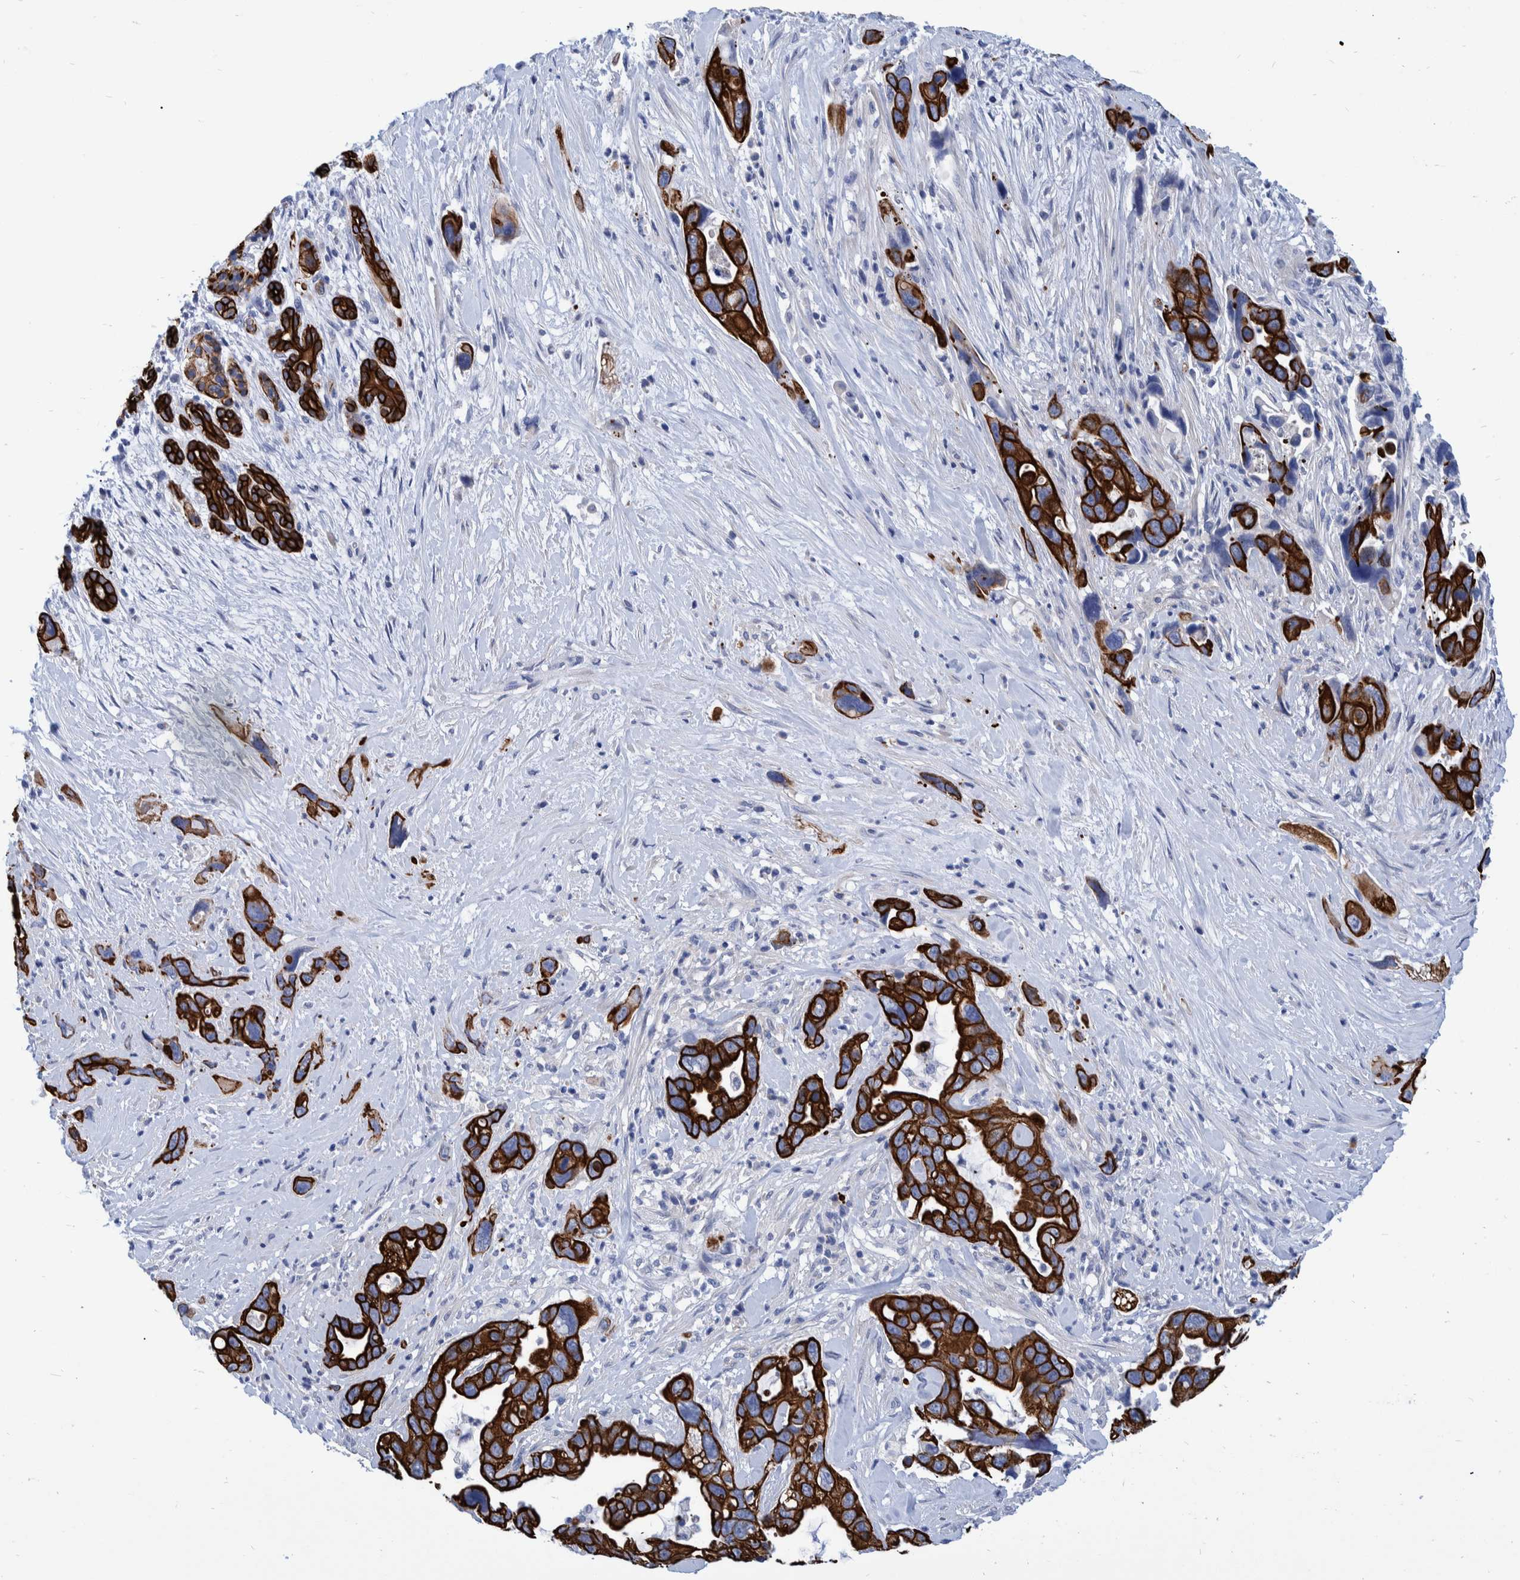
{"staining": {"intensity": "strong", "quantity": ">75%", "location": "cytoplasmic/membranous"}, "tissue": "pancreatic cancer", "cell_type": "Tumor cells", "image_type": "cancer", "snomed": [{"axis": "morphology", "description": "Adenocarcinoma, NOS"}, {"axis": "topography", "description": "Pancreas"}], "caption": "Strong cytoplasmic/membranous expression for a protein is present in about >75% of tumor cells of pancreatic cancer using IHC.", "gene": "MKS1", "patient": {"sex": "female", "age": 70}}